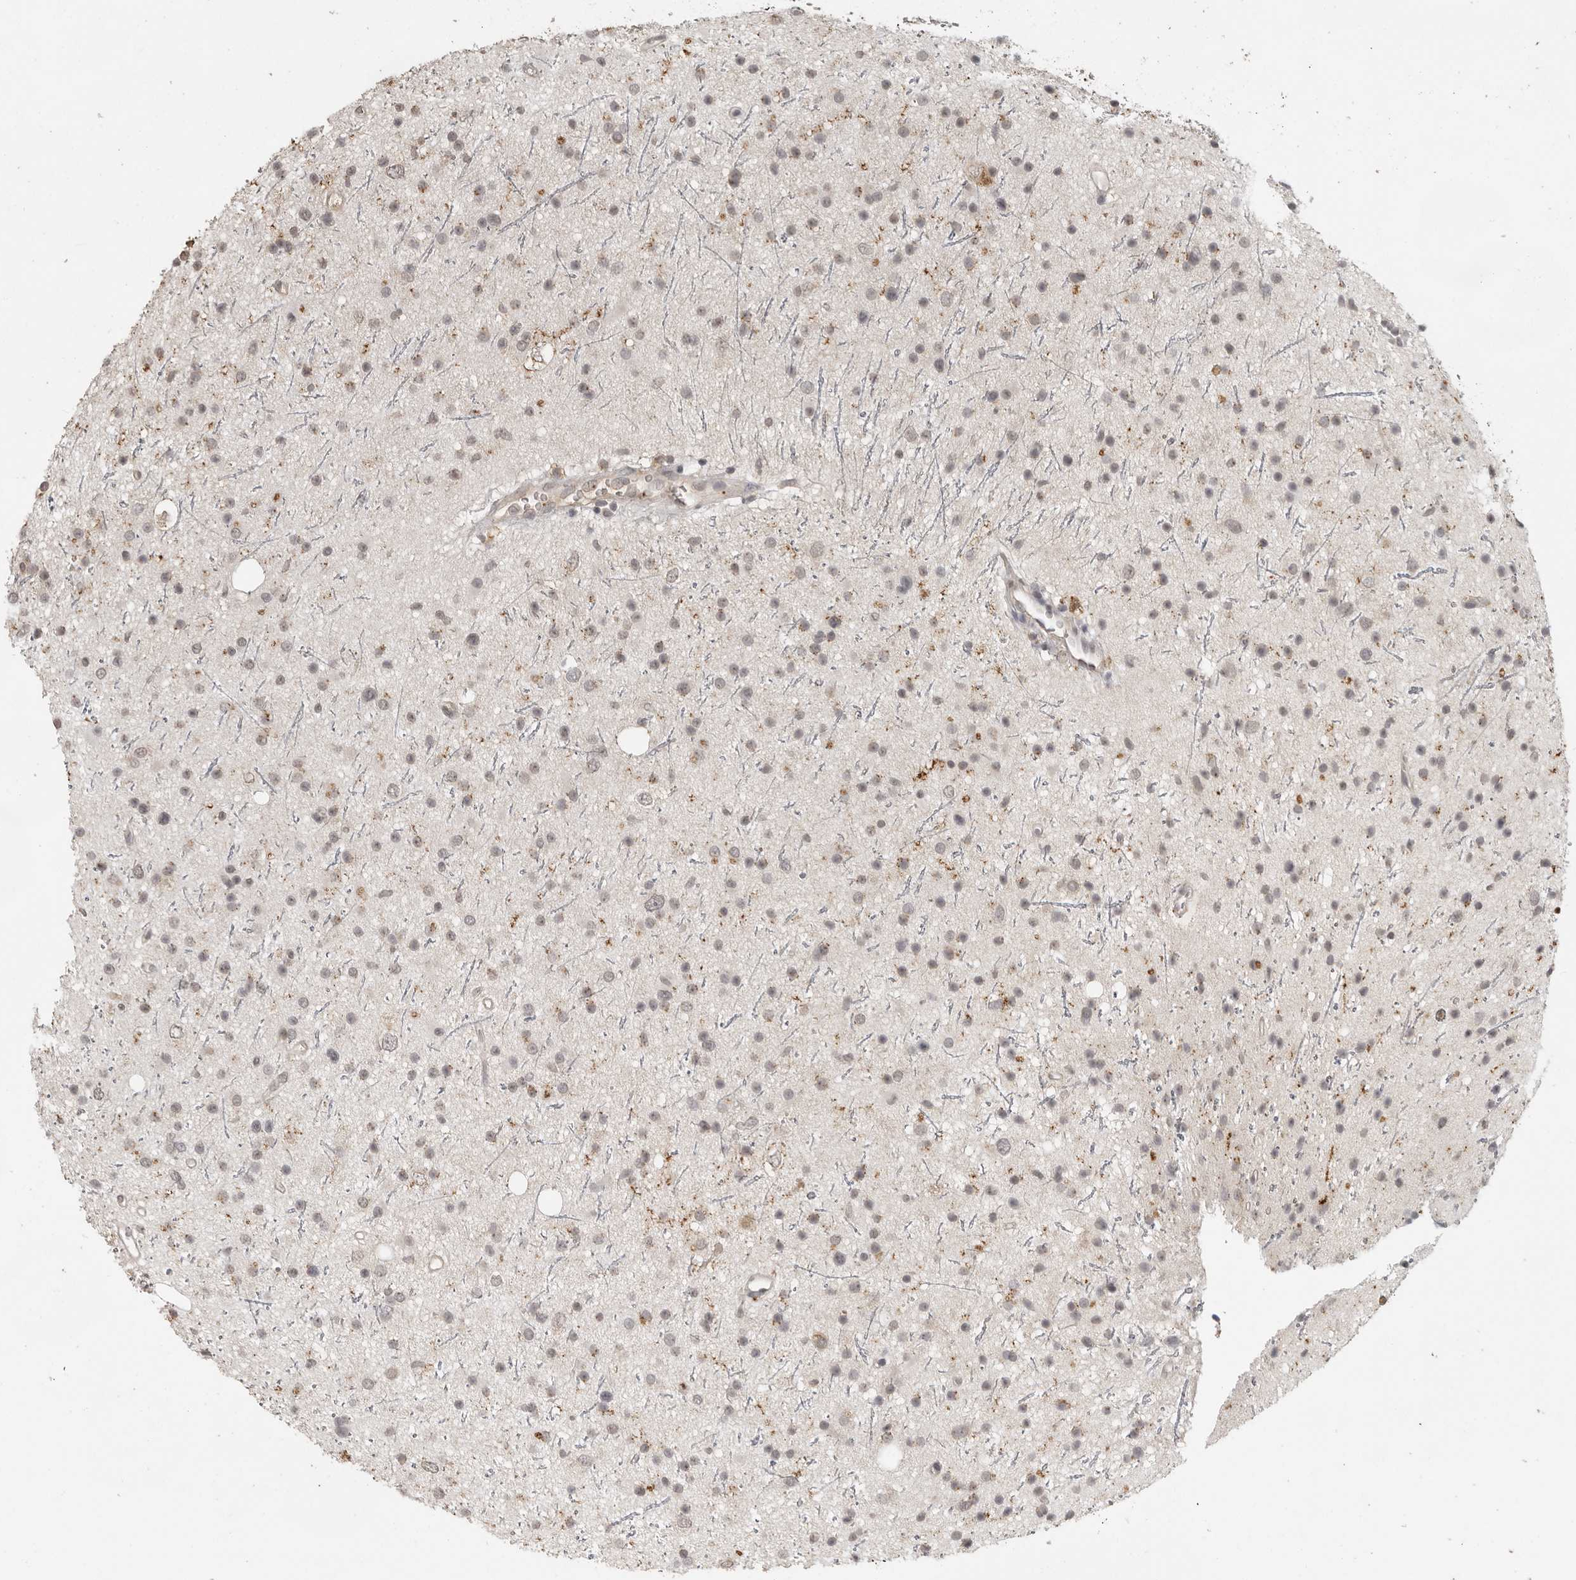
{"staining": {"intensity": "weak", "quantity": "25%-75%", "location": "cytoplasmic/membranous"}, "tissue": "glioma", "cell_type": "Tumor cells", "image_type": "cancer", "snomed": [{"axis": "morphology", "description": "Glioma, malignant, Low grade"}, {"axis": "topography", "description": "Cerebral cortex"}], "caption": "Human malignant glioma (low-grade) stained with a protein marker demonstrates weak staining in tumor cells.", "gene": "CTF1", "patient": {"sex": "female", "age": 39}}